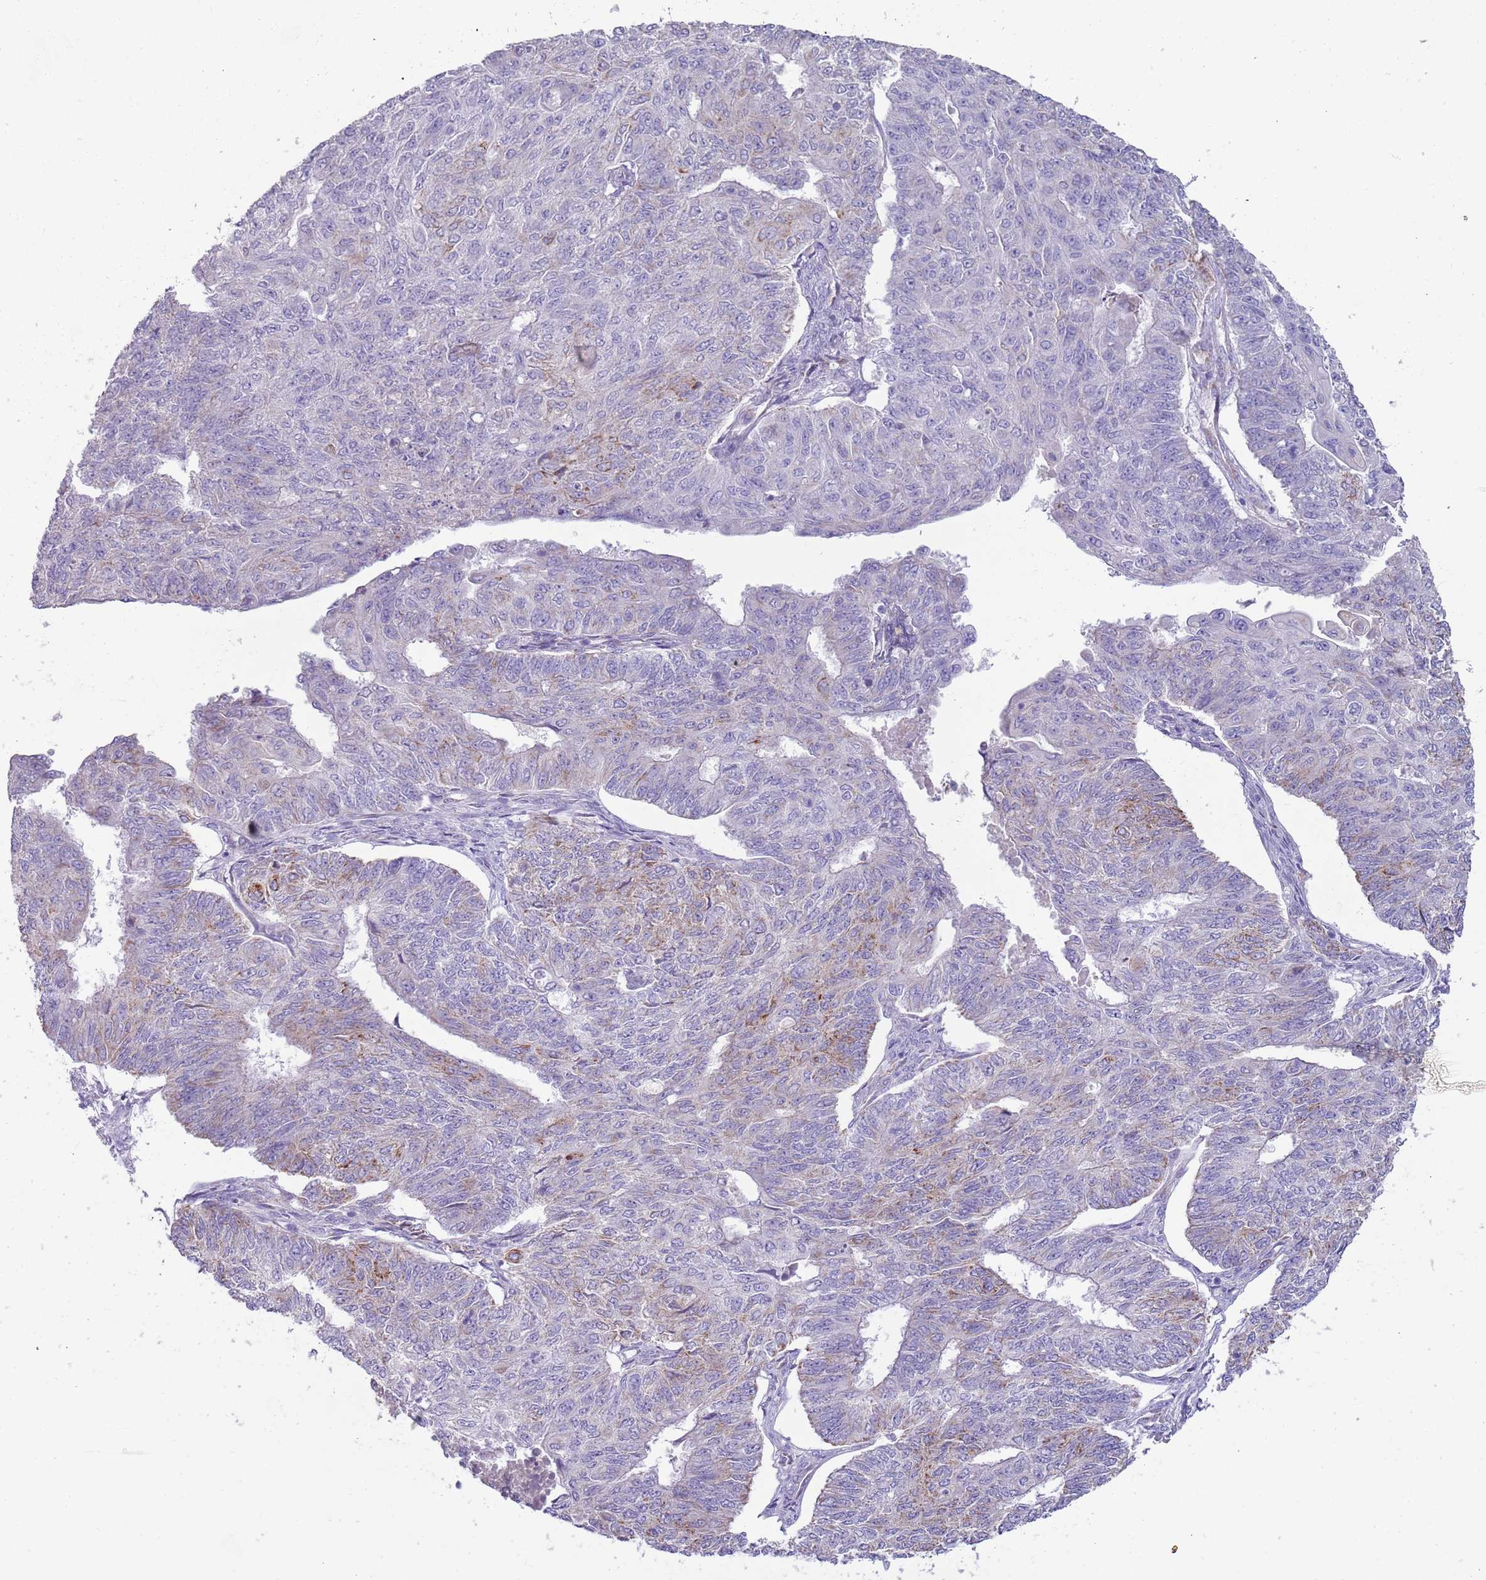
{"staining": {"intensity": "moderate", "quantity": "<25%", "location": "cytoplasmic/membranous"}, "tissue": "endometrial cancer", "cell_type": "Tumor cells", "image_type": "cancer", "snomed": [{"axis": "morphology", "description": "Adenocarcinoma, NOS"}, {"axis": "topography", "description": "Endometrium"}], "caption": "Moderate cytoplasmic/membranous protein staining is present in approximately <25% of tumor cells in endometrial cancer. (brown staining indicates protein expression, while blue staining denotes nuclei).", "gene": "RNF222", "patient": {"sex": "female", "age": 32}}